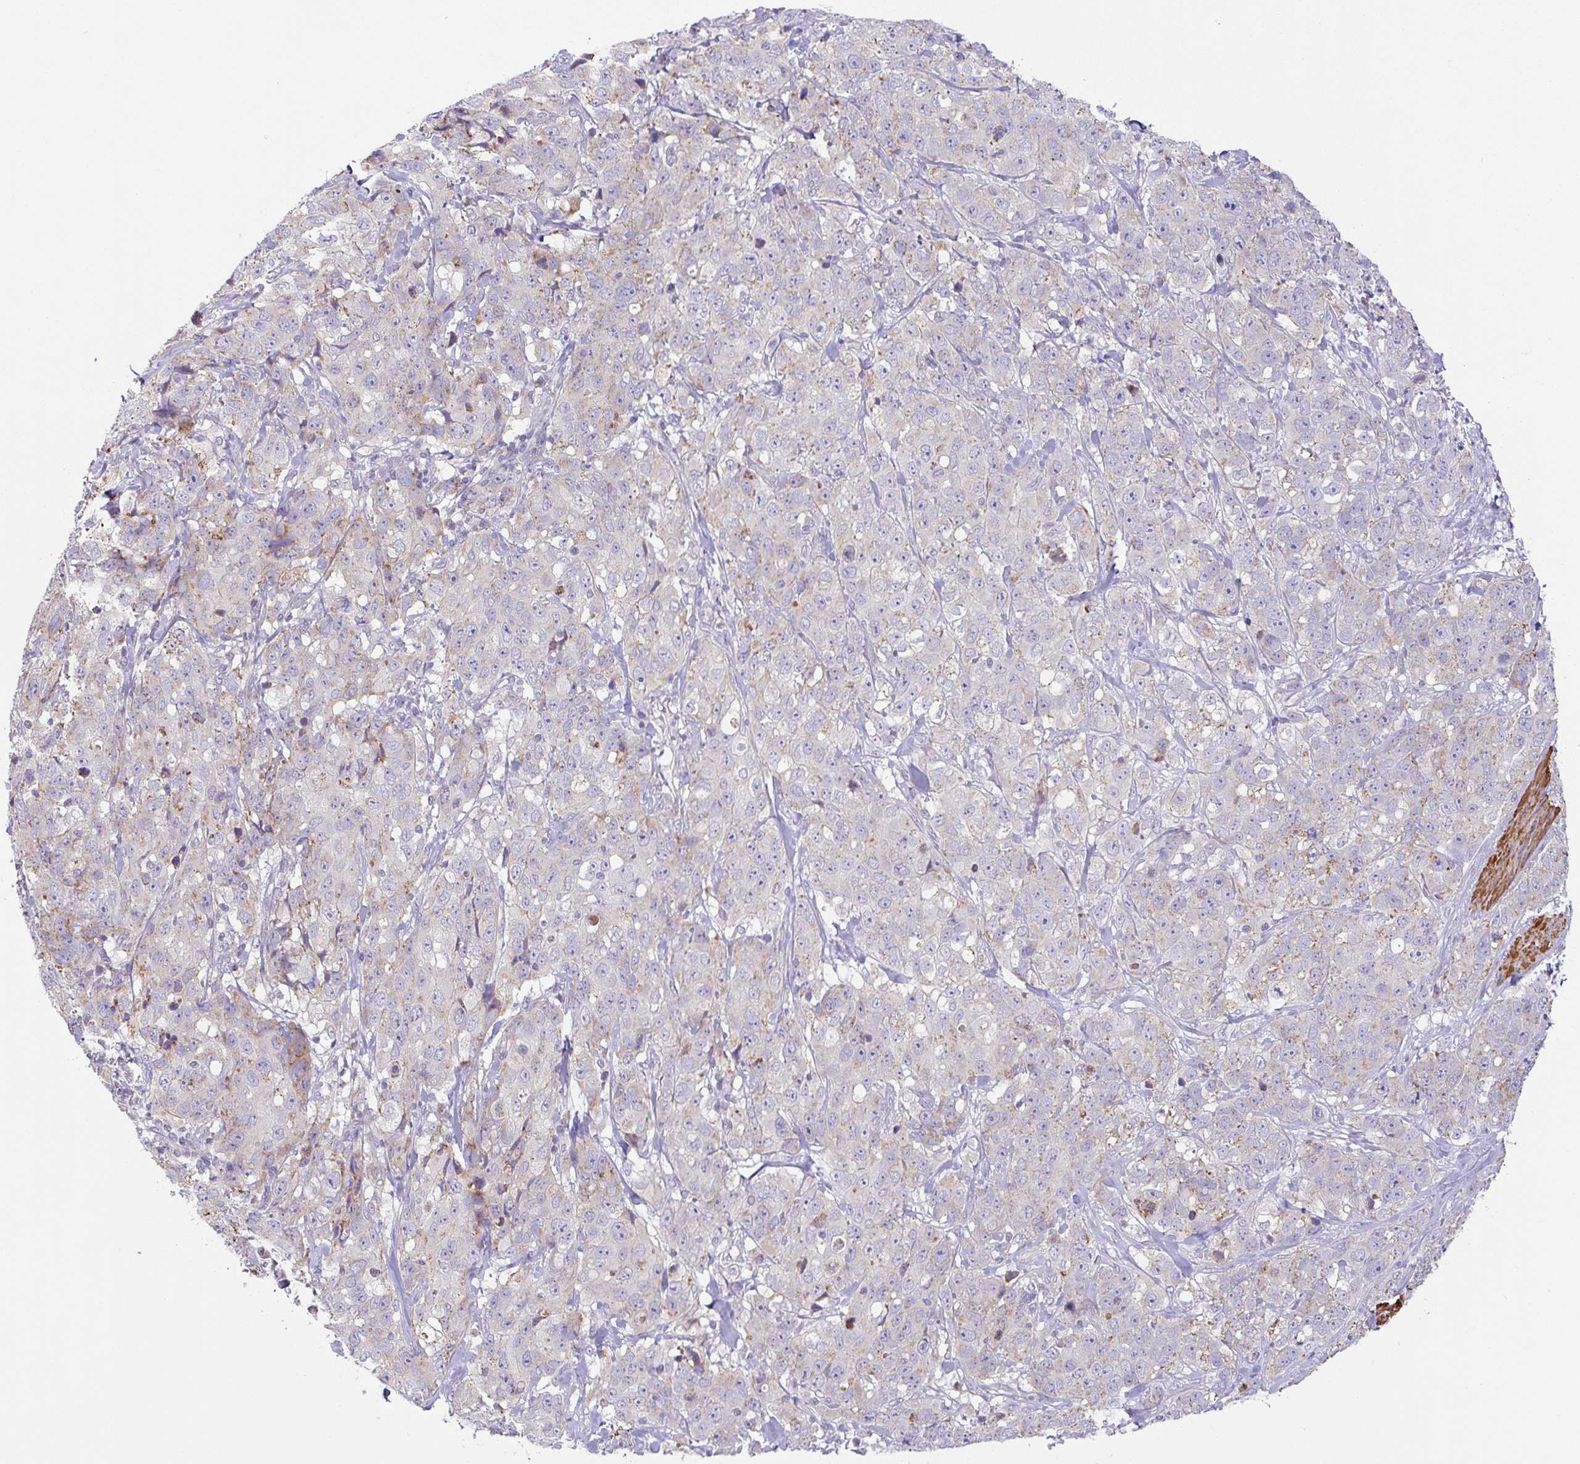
{"staining": {"intensity": "weak", "quantity": "25%-75%", "location": "cytoplasmic/membranous"}, "tissue": "stomach cancer", "cell_type": "Tumor cells", "image_type": "cancer", "snomed": [{"axis": "morphology", "description": "Adenocarcinoma, NOS"}, {"axis": "topography", "description": "Stomach"}], "caption": "Weak cytoplasmic/membranous expression is identified in about 25%-75% of tumor cells in adenocarcinoma (stomach). The protein of interest is stained brown, and the nuclei are stained in blue (DAB IHC with brightfield microscopy, high magnification).", "gene": "CHDH", "patient": {"sex": "male", "age": 48}}